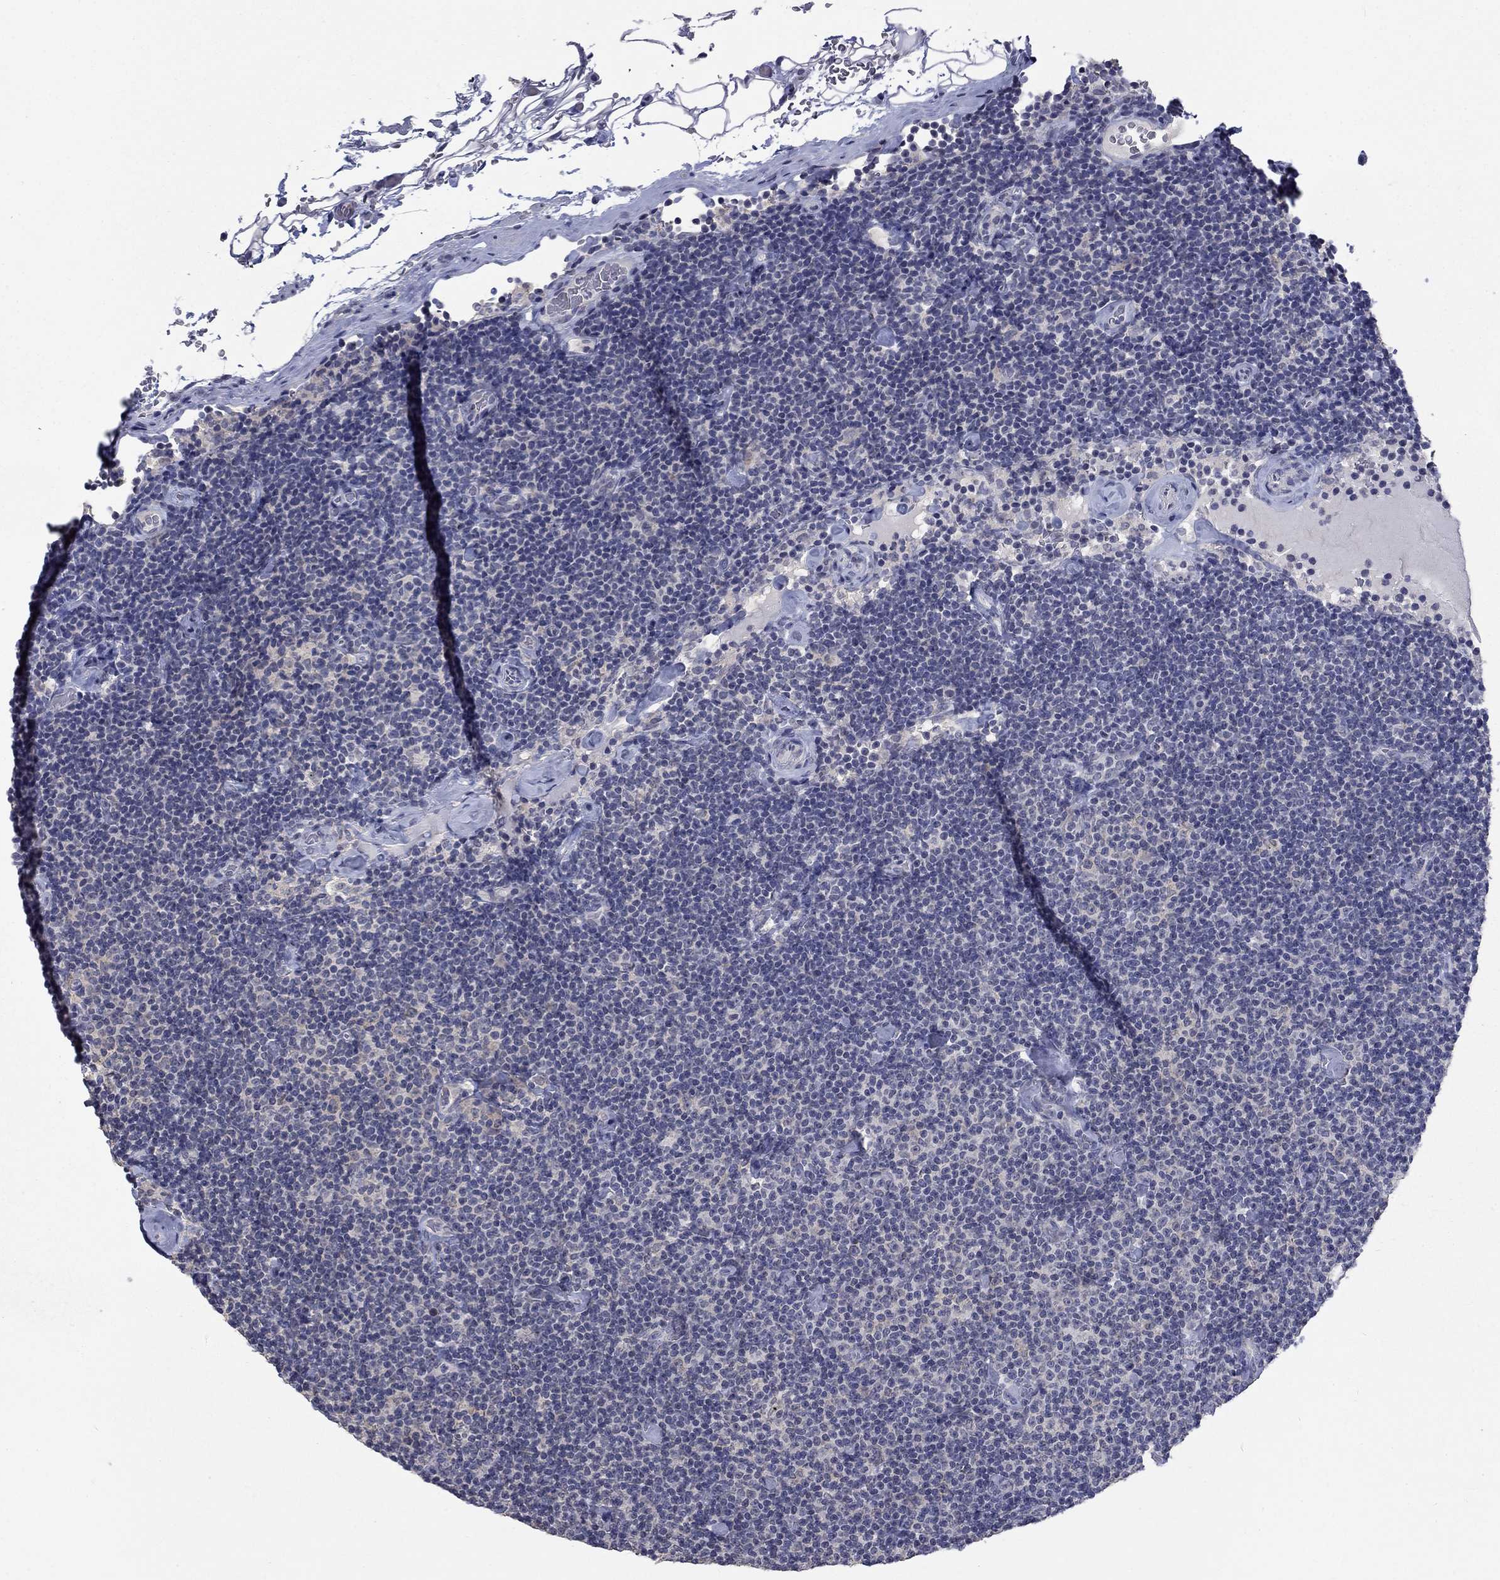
{"staining": {"intensity": "negative", "quantity": "none", "location": "none"}, "tissue": "lymphoma", "cell_type": "Tumor cells", "image_type": "cancer", "snomed": [{"axis": "morphology", "description": "Malignant lymphoma, non-Hodgkin's type, Low grade"}, {"axis": "topography", "description": "Lymph node"}], "caption": "This is an immunohistochemistry photomicrograph of human lymphoma. There is no positivity in tumor cells.", "gene": "SPATA33", "patient": {"sex": "male", "age": 81}}